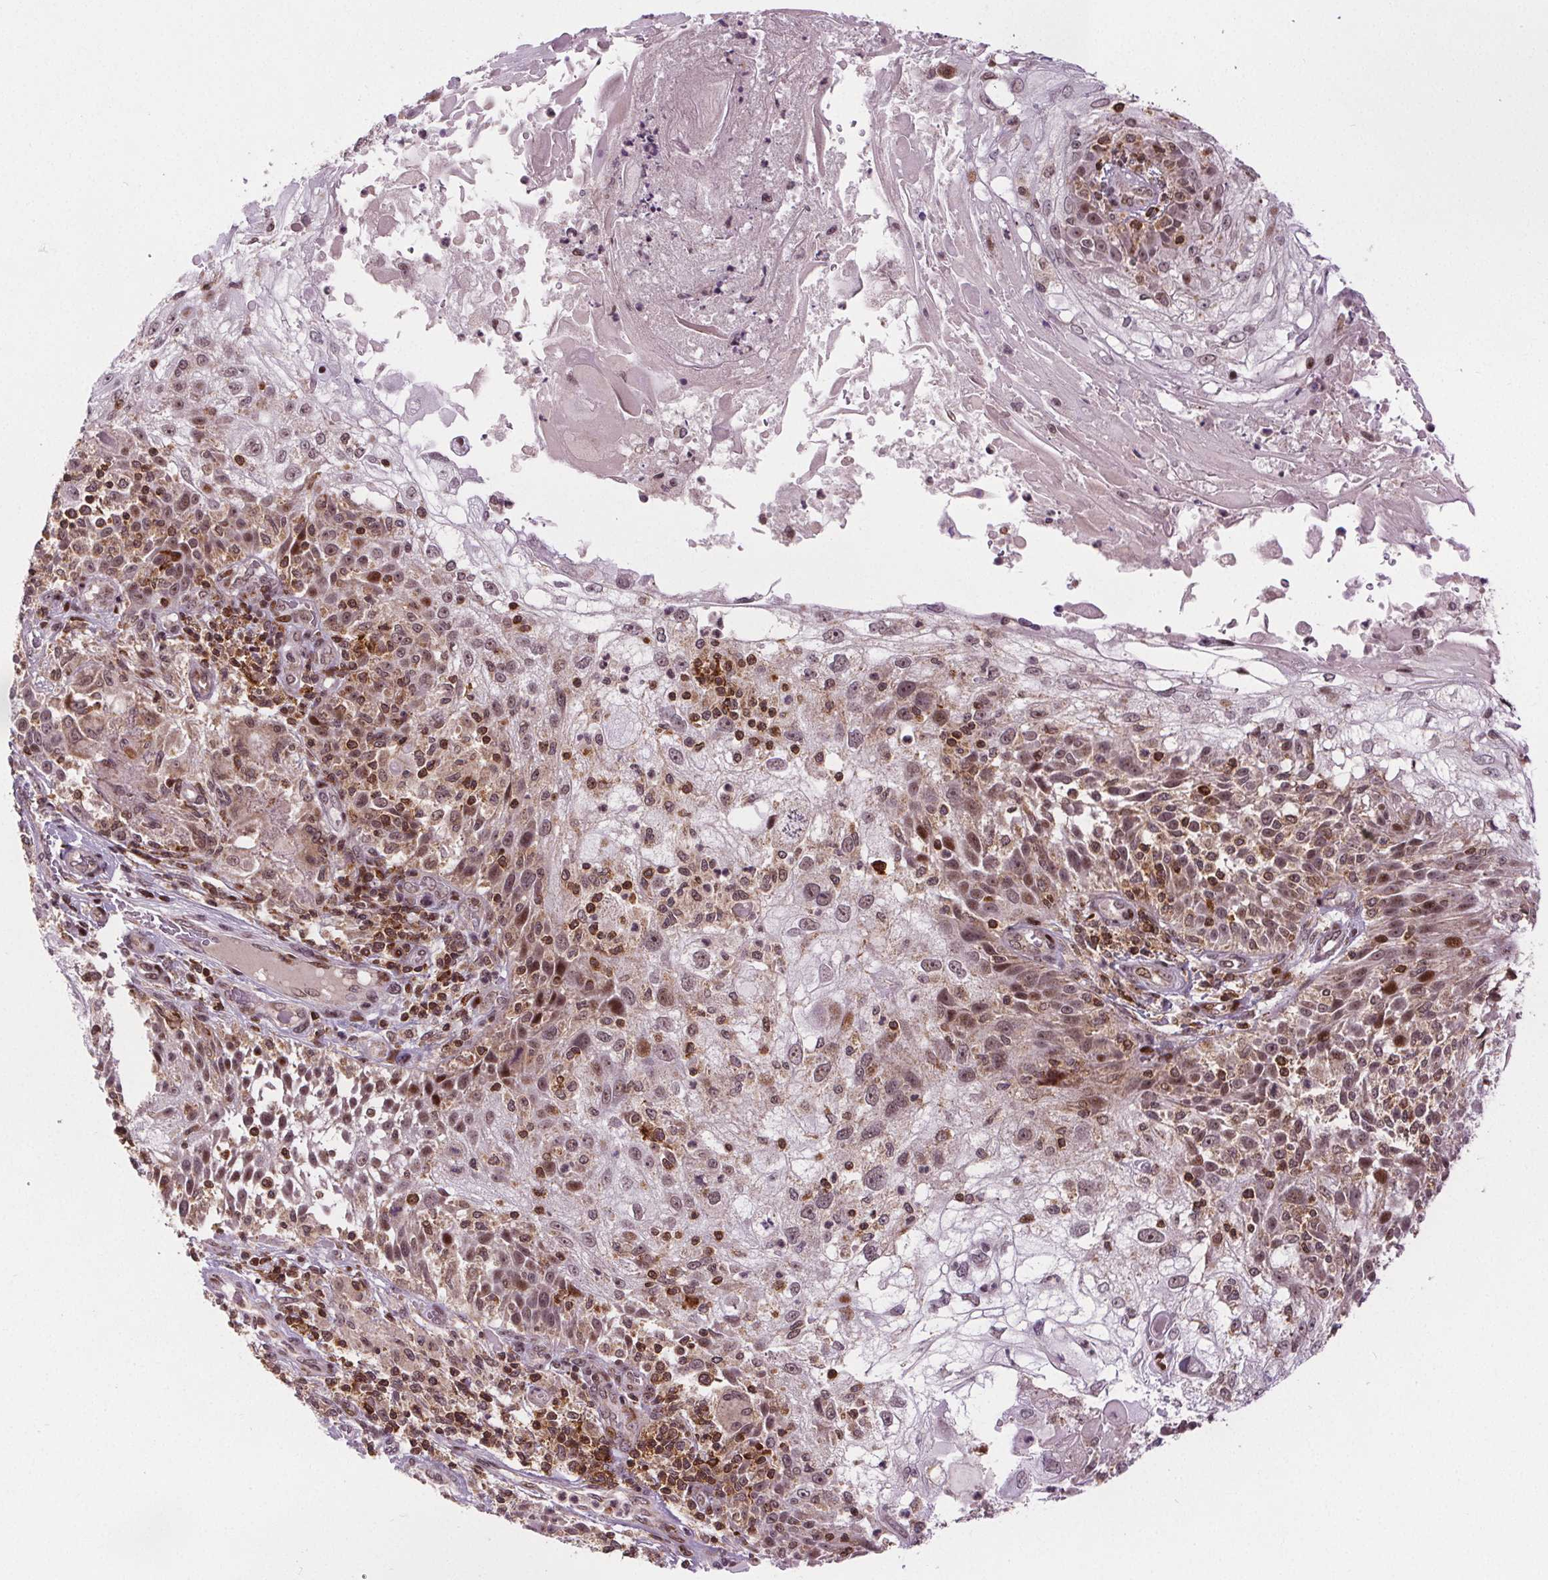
{"staining": {"intensity": "moderate", "quantity": "25%-75%", "location": "nuclear"}, "tissue": "skin cancer", "cell_type": "Tumor cells", "image_type": "cancer", "snomed": [{"axis": "morphology", "description": "Normal tissue, NOS"}, {"axis": "morphology", "description": "Squamous cell carcinoma, NOS"}, {"axis": "topography", "description": "Skin"}], "caption": "Immunohistochemical staining of squamous cell carcinoma (skin) exhibits moderate nuclear protein staining in approximately 25%-75% of tumor cells. (DAB IHC, brown staining for protein, blue staining for nuclei).", "gene": "SNRNP35", "patient": {"sex": "female", "age": 83}}